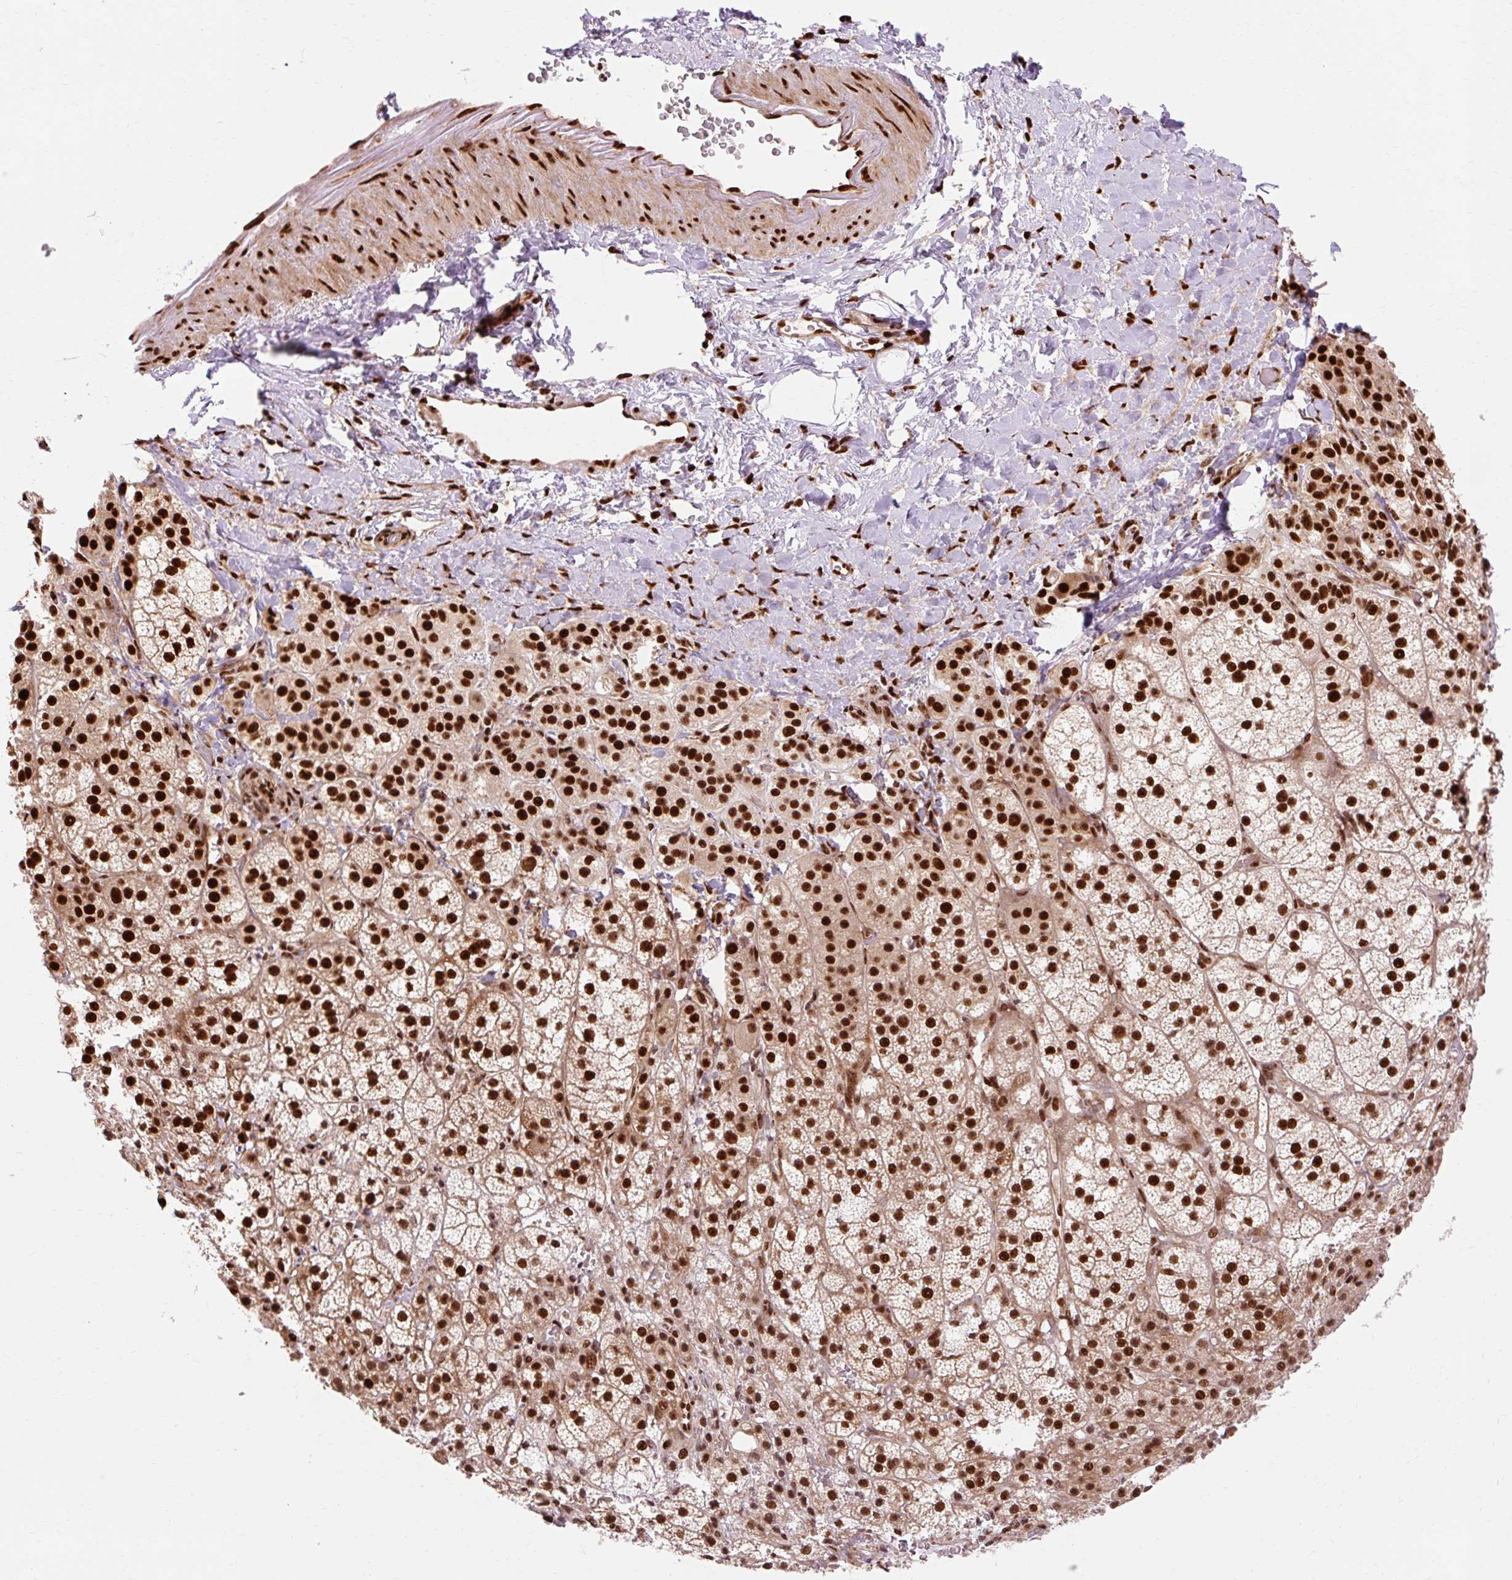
{"staining": {"intensity": "strong", "quantity": ">75%", "location": "nuclear"}, "tissue": "adrenal gland", "cell_type": "Glandular cells", "image_type": "normal", "snomed": [{"axis": "morphology", "description": "Normal tissue, NOS"}, {"axis": "topography", "description": "Adrenal gland"}], "caption": "The micrograph reveals immunohistochemical staining of normal adrenal gland. There is strong nuclear positivity is appreciated in about >75% of glandular cells. The staining was performed using DAB, with brown indicating positive protein expression. Nuclei are stained blue with hematoxylin.", "gene": "MECOM", "patient": {"sex": "female", "age": 60}}